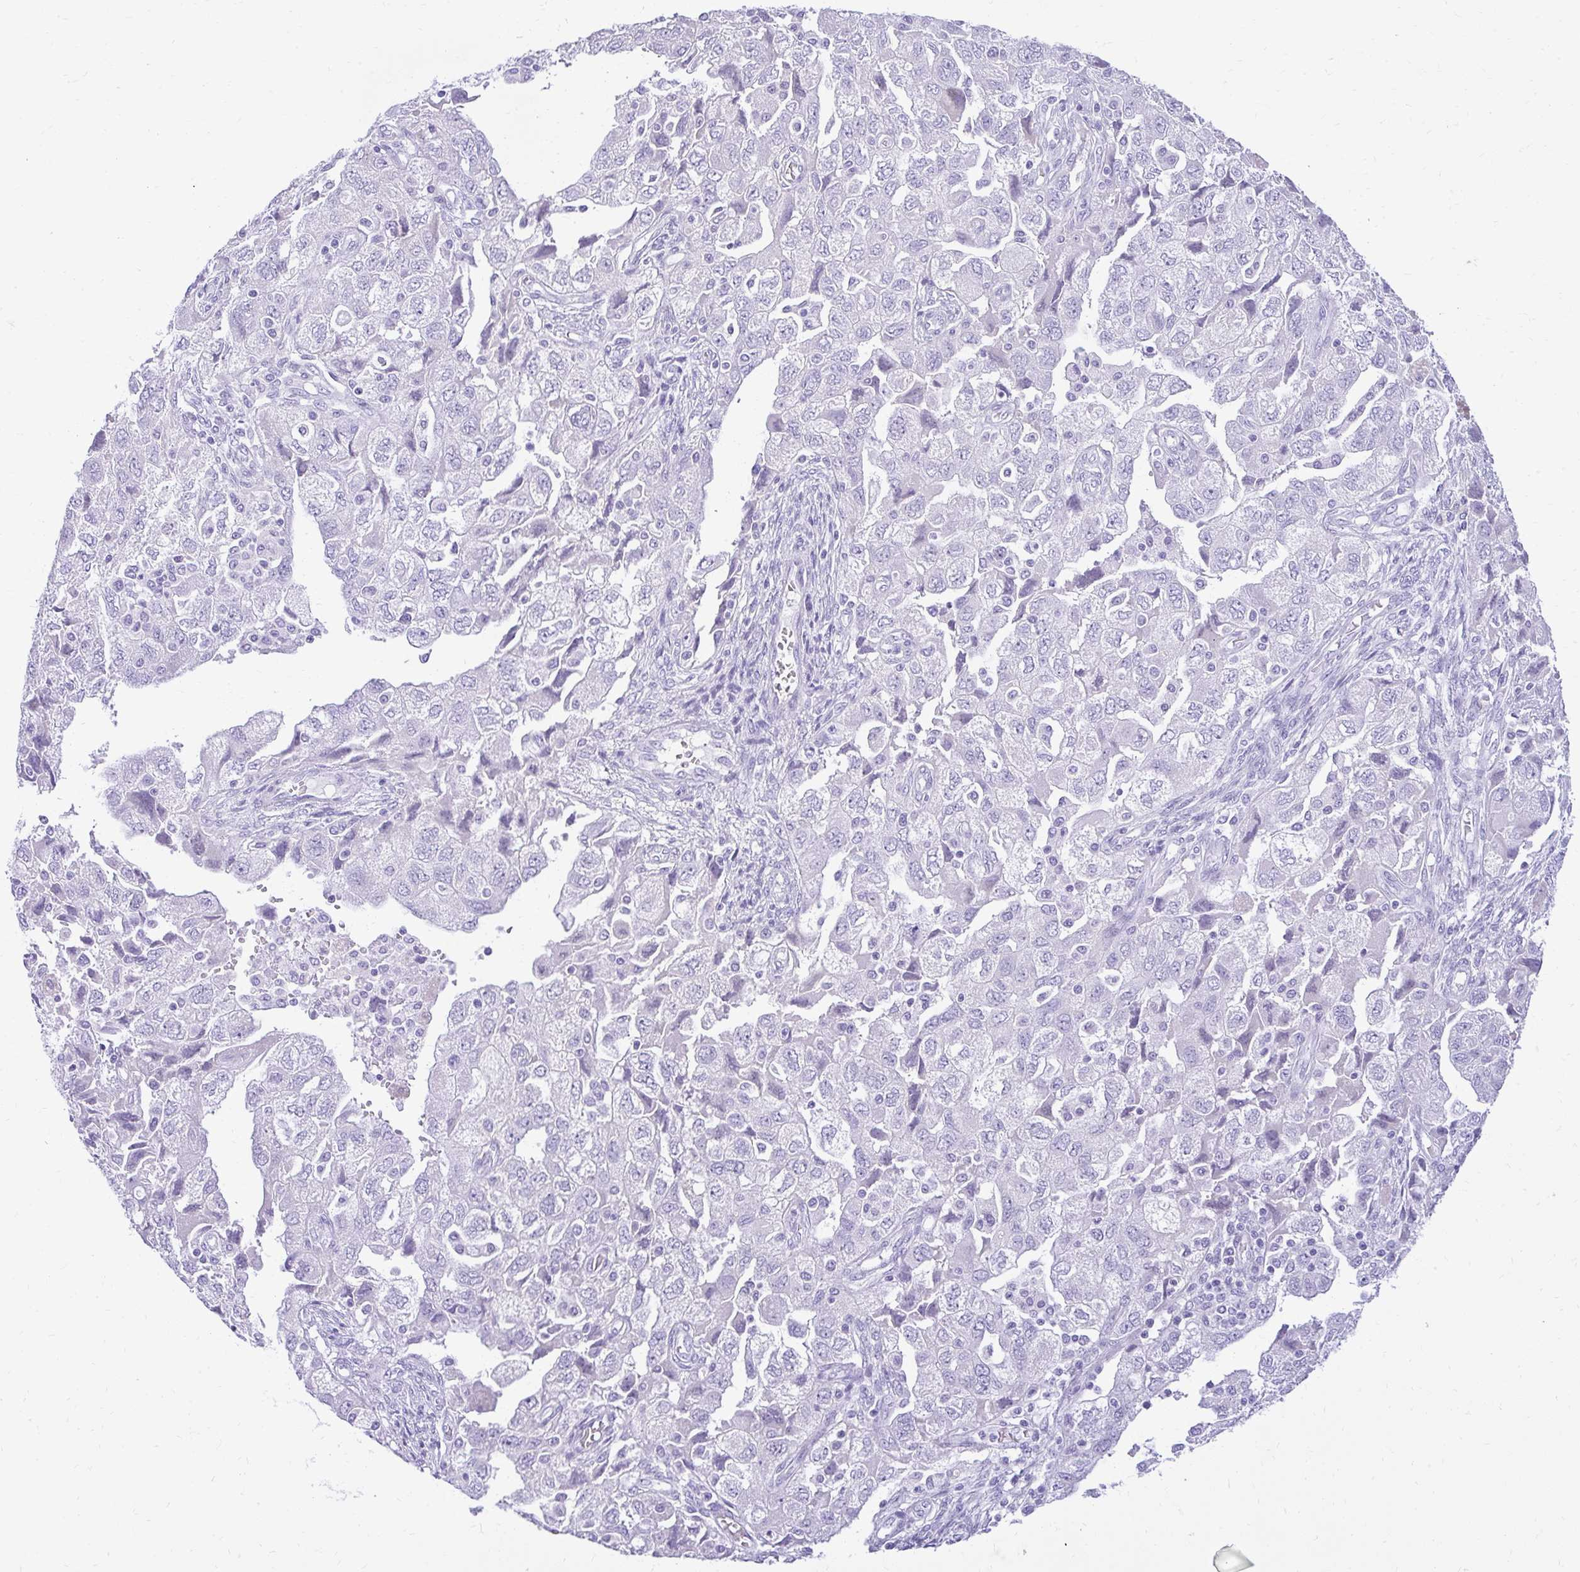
{"staining": {"intensity": "negative", "quantity": "none", "location": "none"}, "tissue": "ovarian cancer", "cell_type": "Tumor cells", "image_type": "cancer", "snomed": [{"axis": "morphology", "description": "Carcinoma, NOS"}, {"axis": "morphology", "description": "Cystadenocarcinoma, serous, NOS"}, {"axis": "topography", "description": "Ovary"}], "caption": "Immunohistochemistry micrograph of neoplastic tissue: human carcinoma (ovarian) stained with DAB (3,3'-diaminobenzidine) exhibits no significant protein staining in tumor cells.", "gene": "PRAP1", "patient": {"sex": "female", "age": 69}}